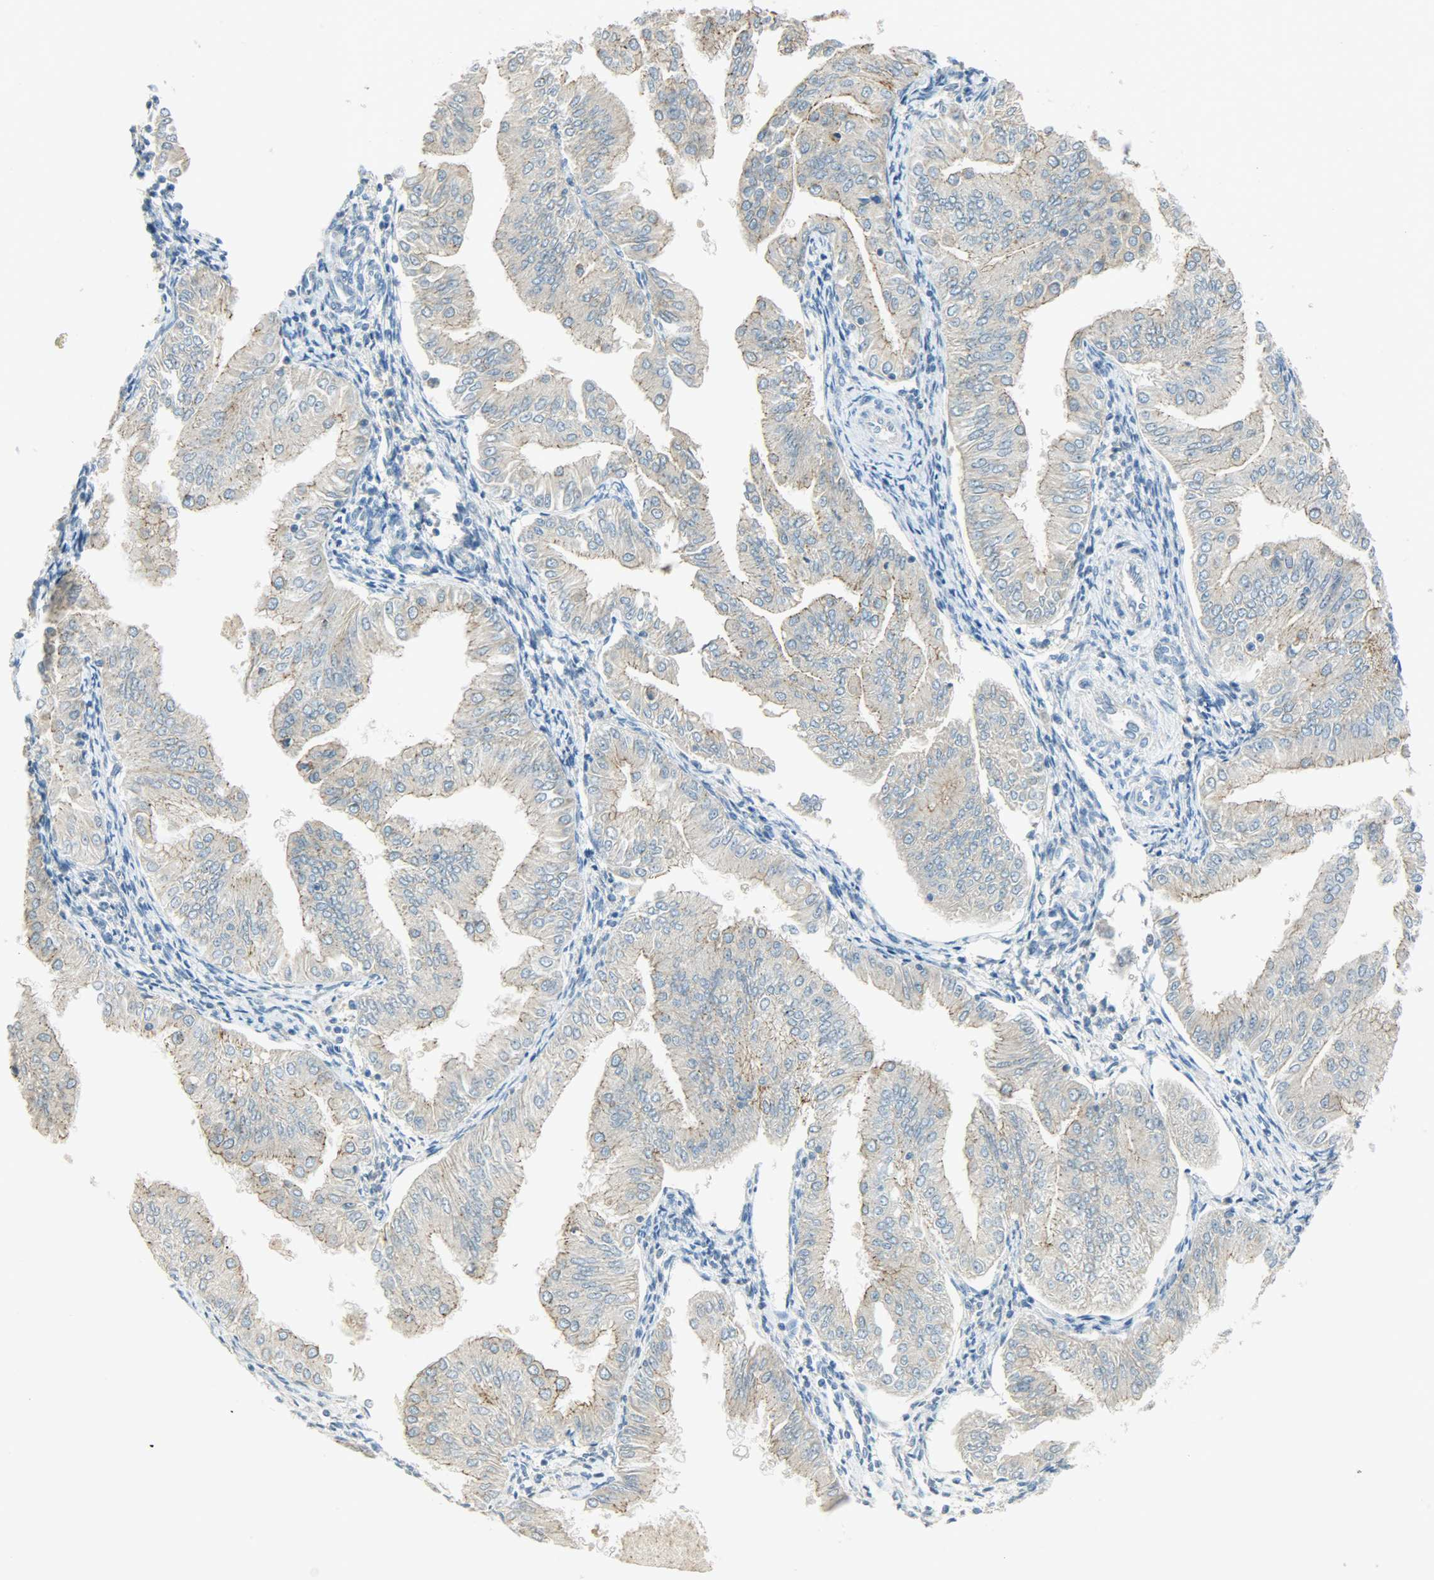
{"staining": {"intensity": "moderate", "quantity": ">75%", "location": "cytoplasmic/membranous"}, "tissue": "endometrial cancer", "cell_type": "Tumor cells", "image_type": "cancer", "snomed": [{"axis": "morphology", "description": "Adenocarcinoma, NOS"}, {"axis": "topography", "description": "Endometrium"}], "caption": "About >75% of tumor cells in endometrial cancer (adenocarcinoma) display moderate cytoplasmic/membranous protein expression as visualized by brown immunohistochemical staining.", "gene": "DSG2", "patient": {"sex": "female", "age": 53}}